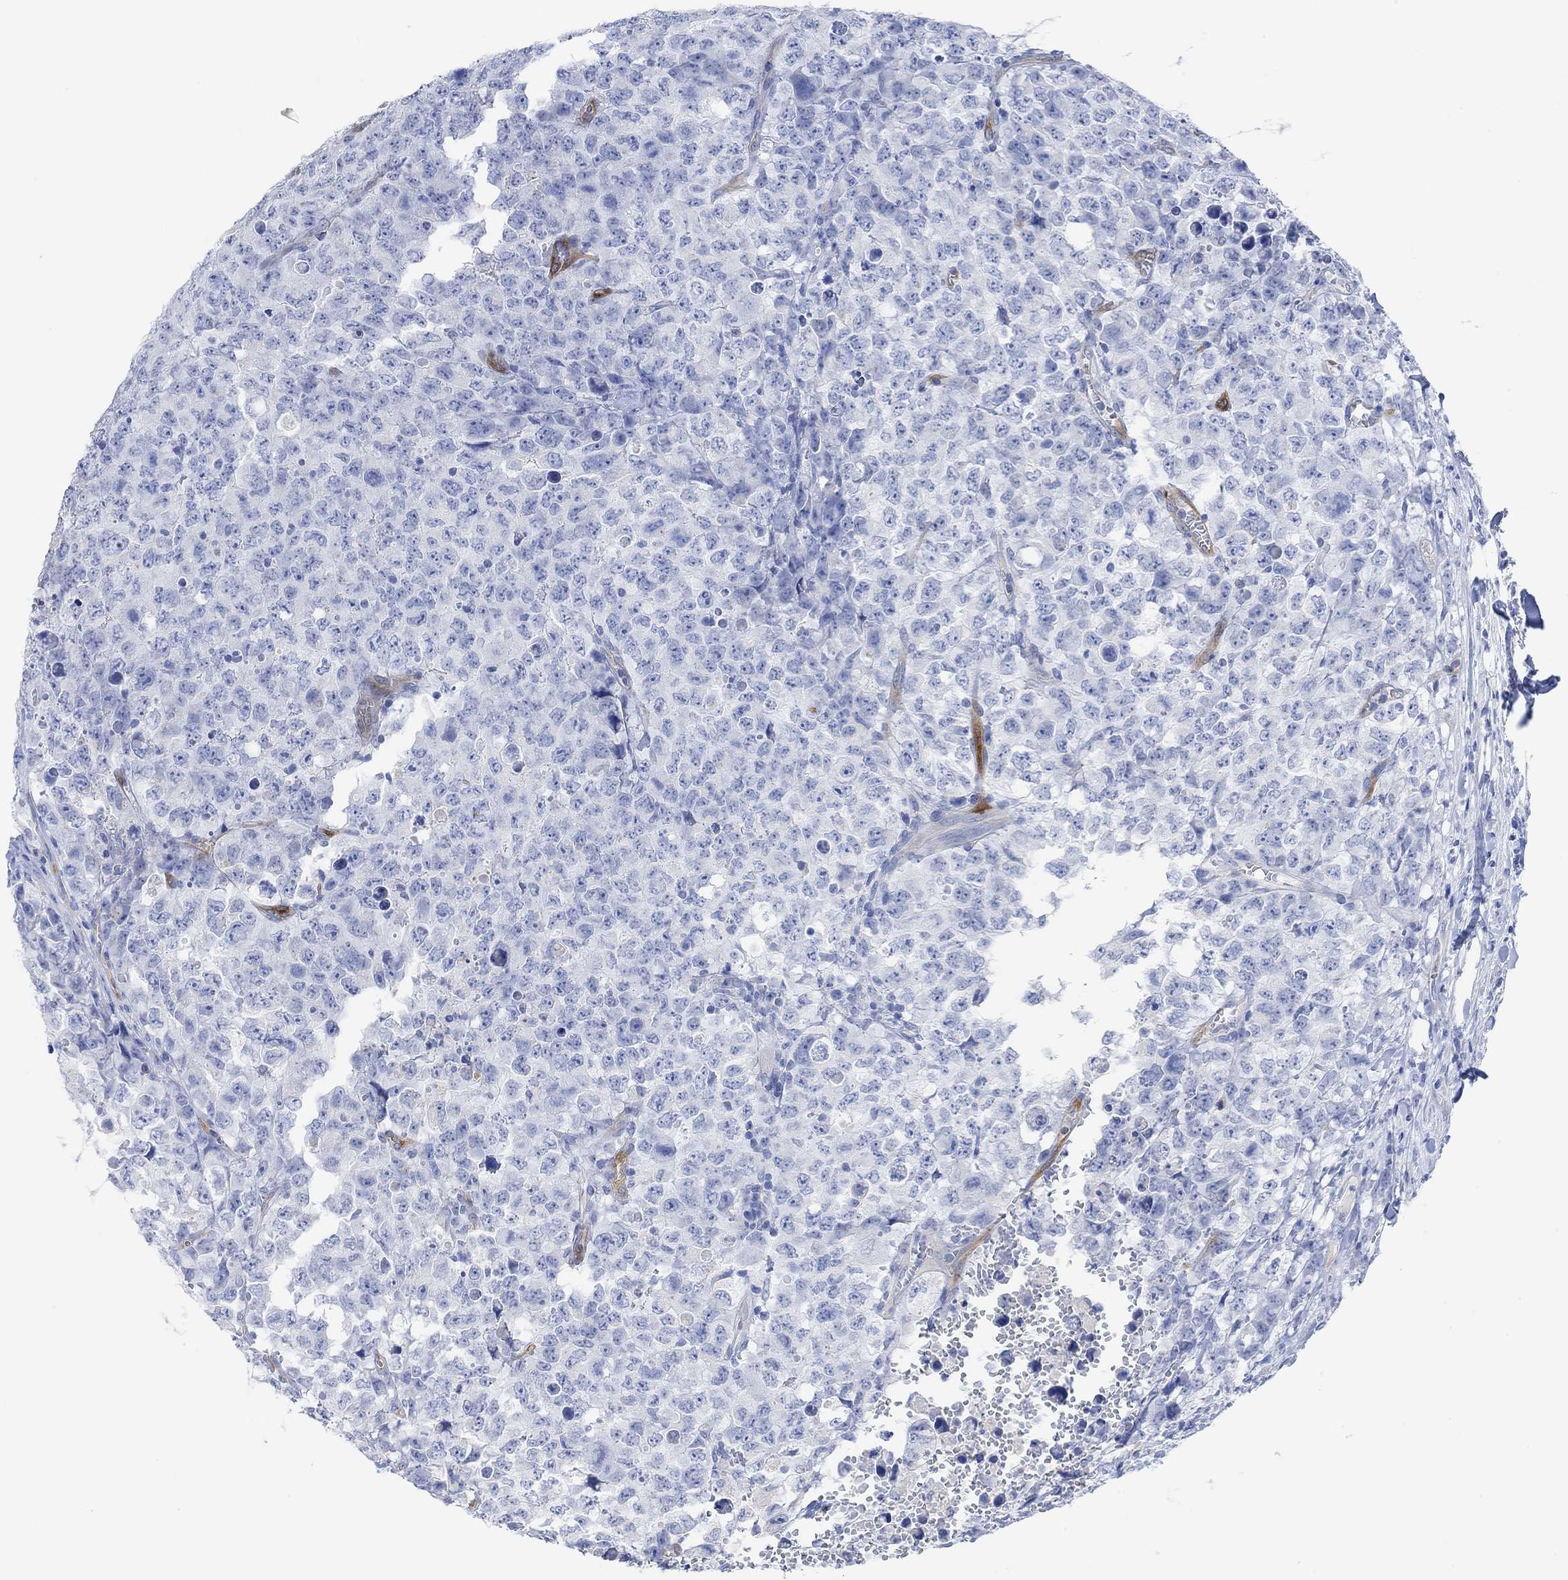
{"staining": {"intensity": "negative", "quantity": "none", "location": "none"}, "tissue": "testis cancer", "cell_type": "Tumor cells", "image_type": "cancer", "snomed": [{"axis": "morphology", "description": "Carcinoma, Embryonal, NOS"}, {"axis": "topography", "description": "Testis"}], "caption": "Immunohistochemical staining of testis cancer demonstrates no significant expression in tumor cells.", "gene": "VAT1L", "patient": {"sex": "male", "age": 23}}